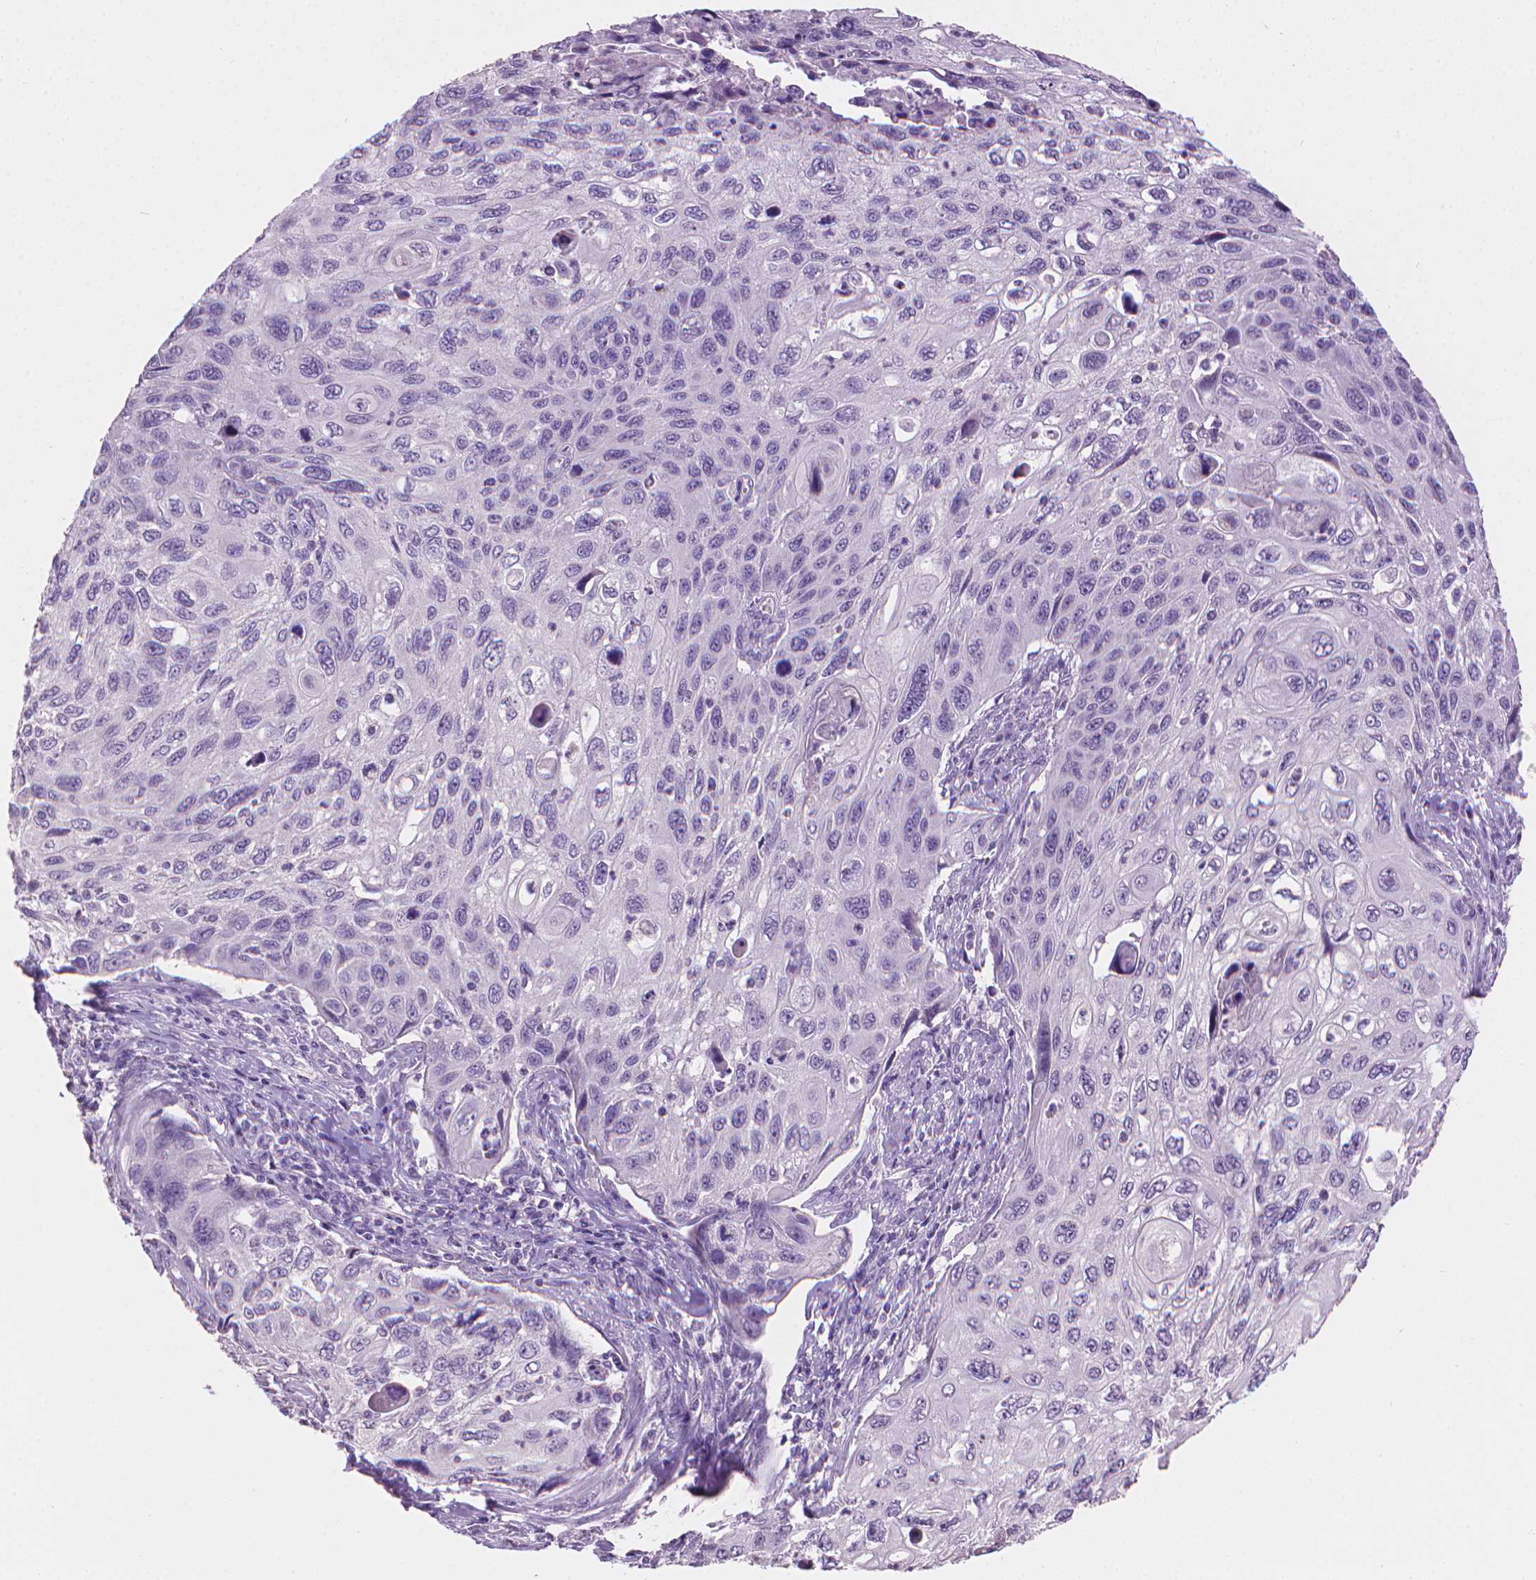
{"staining": {"intensity": "negative", "quantity": "none", "location": "none"}, "tissue": "cervical cancer", "cell_type": "Tumor cells", "image_type": "cancer", "snomed": [{"axis": "morphology", "description": "Squamous cell carcinoma, NOS"}, {"axis": "topography", "description": "Cervix"}], "caption": "Tumor cells are negative for protein expression in human cervical cancer (squamous cell carcinoma).", "gene": "MLANA", "patient": {"sex": "female", "age": 70}}